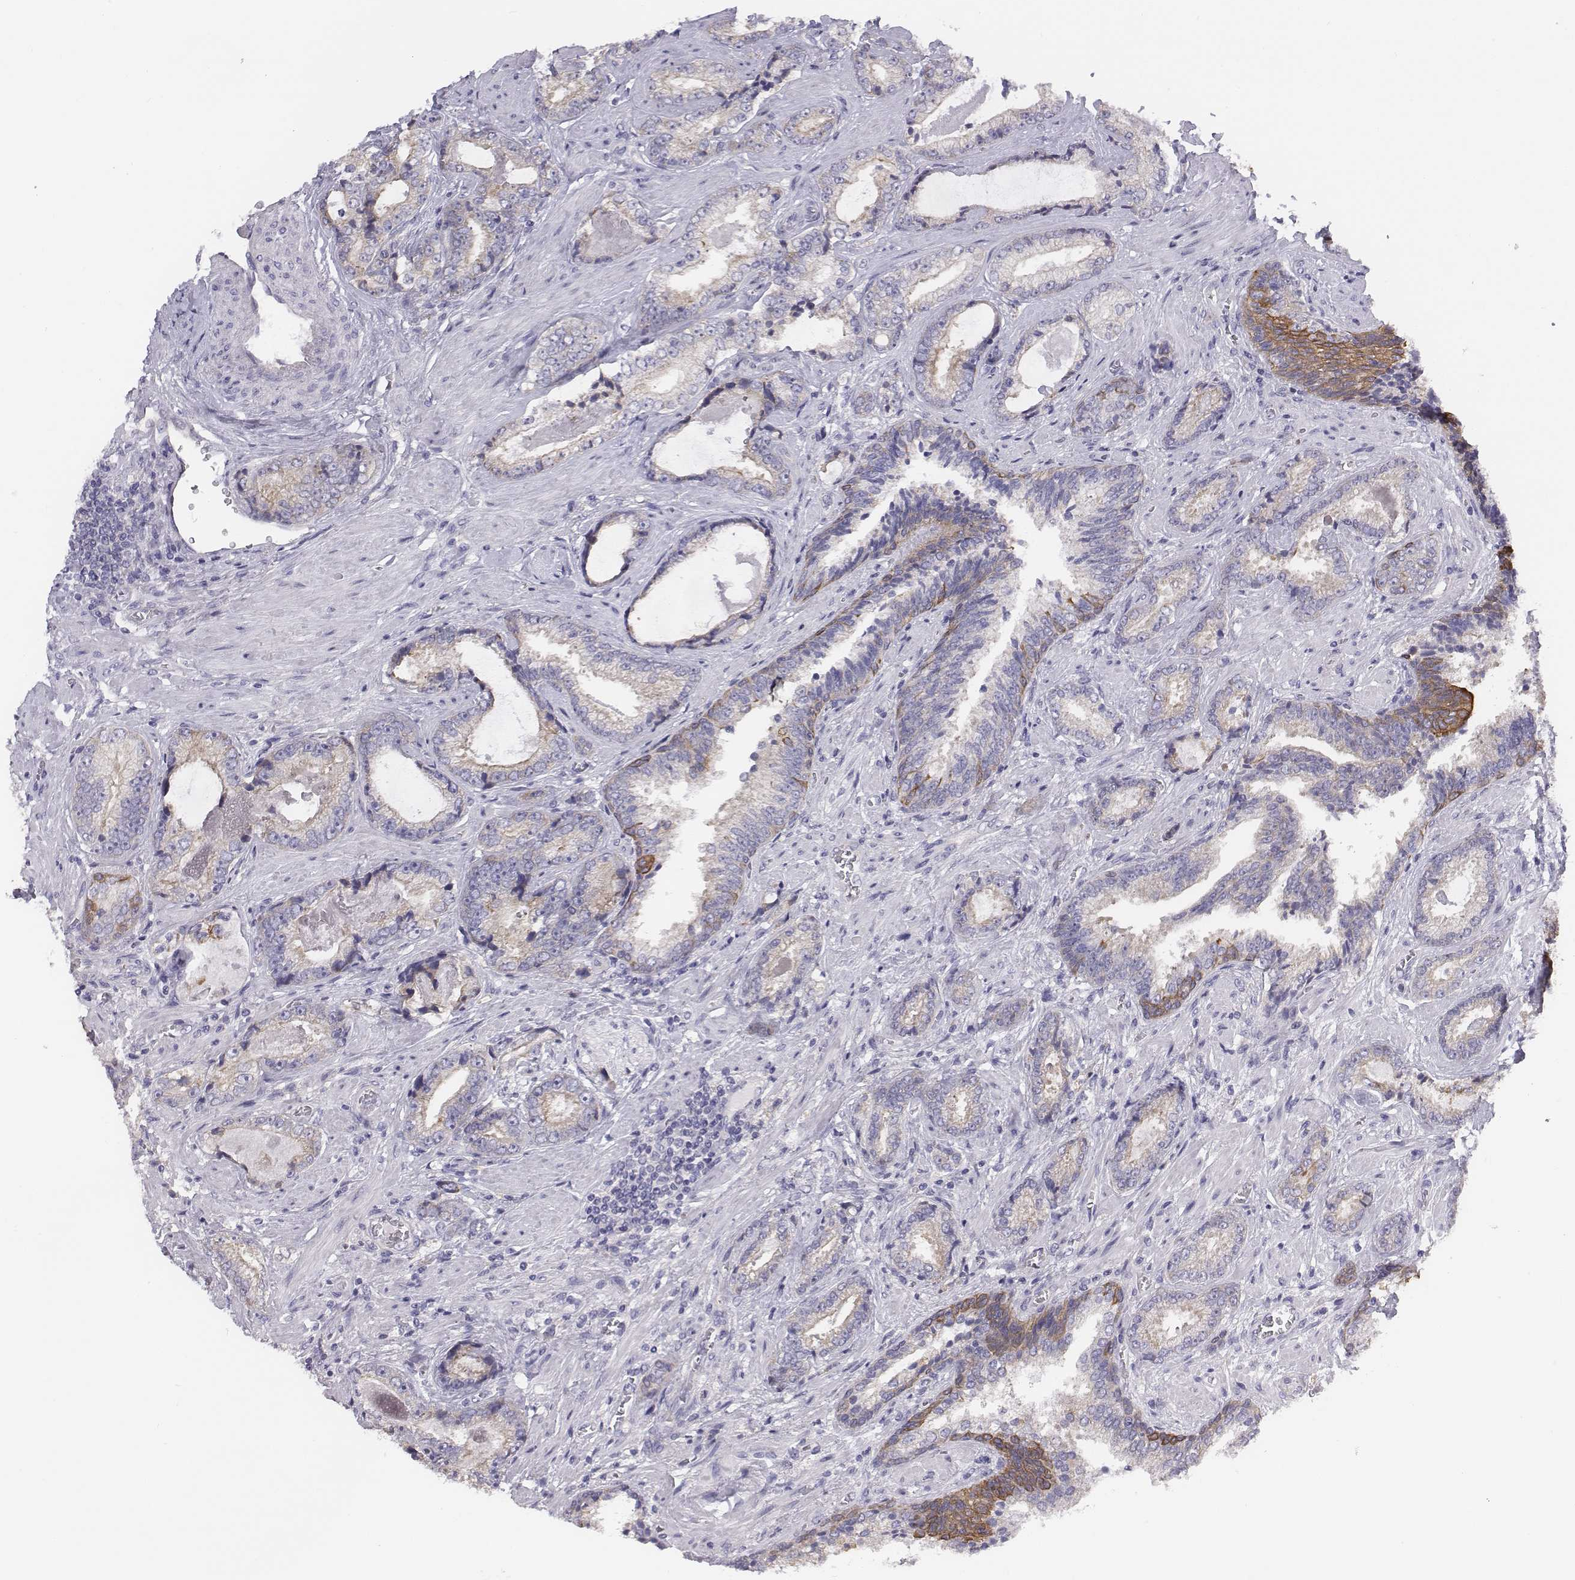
{"staining": {"intensity": "negative", "quantity": "none", "location": "none"}, "tissue": "prostate cancer", "cell_type": "Tumor cells", "image_type": "cancer", "snomed": [{"axis": "morphology", "description": "Adenocarcinoma, Low grade"}, {"axis": "topography", "description": "Prostate"}], "caption": "Protein analysis of adenocarcinoma (low-grade) (prostate) demonstrates no significant positivity in tumor cells.", "gene": "CHST14", "patient": {"sex": "male", "age": 61}}